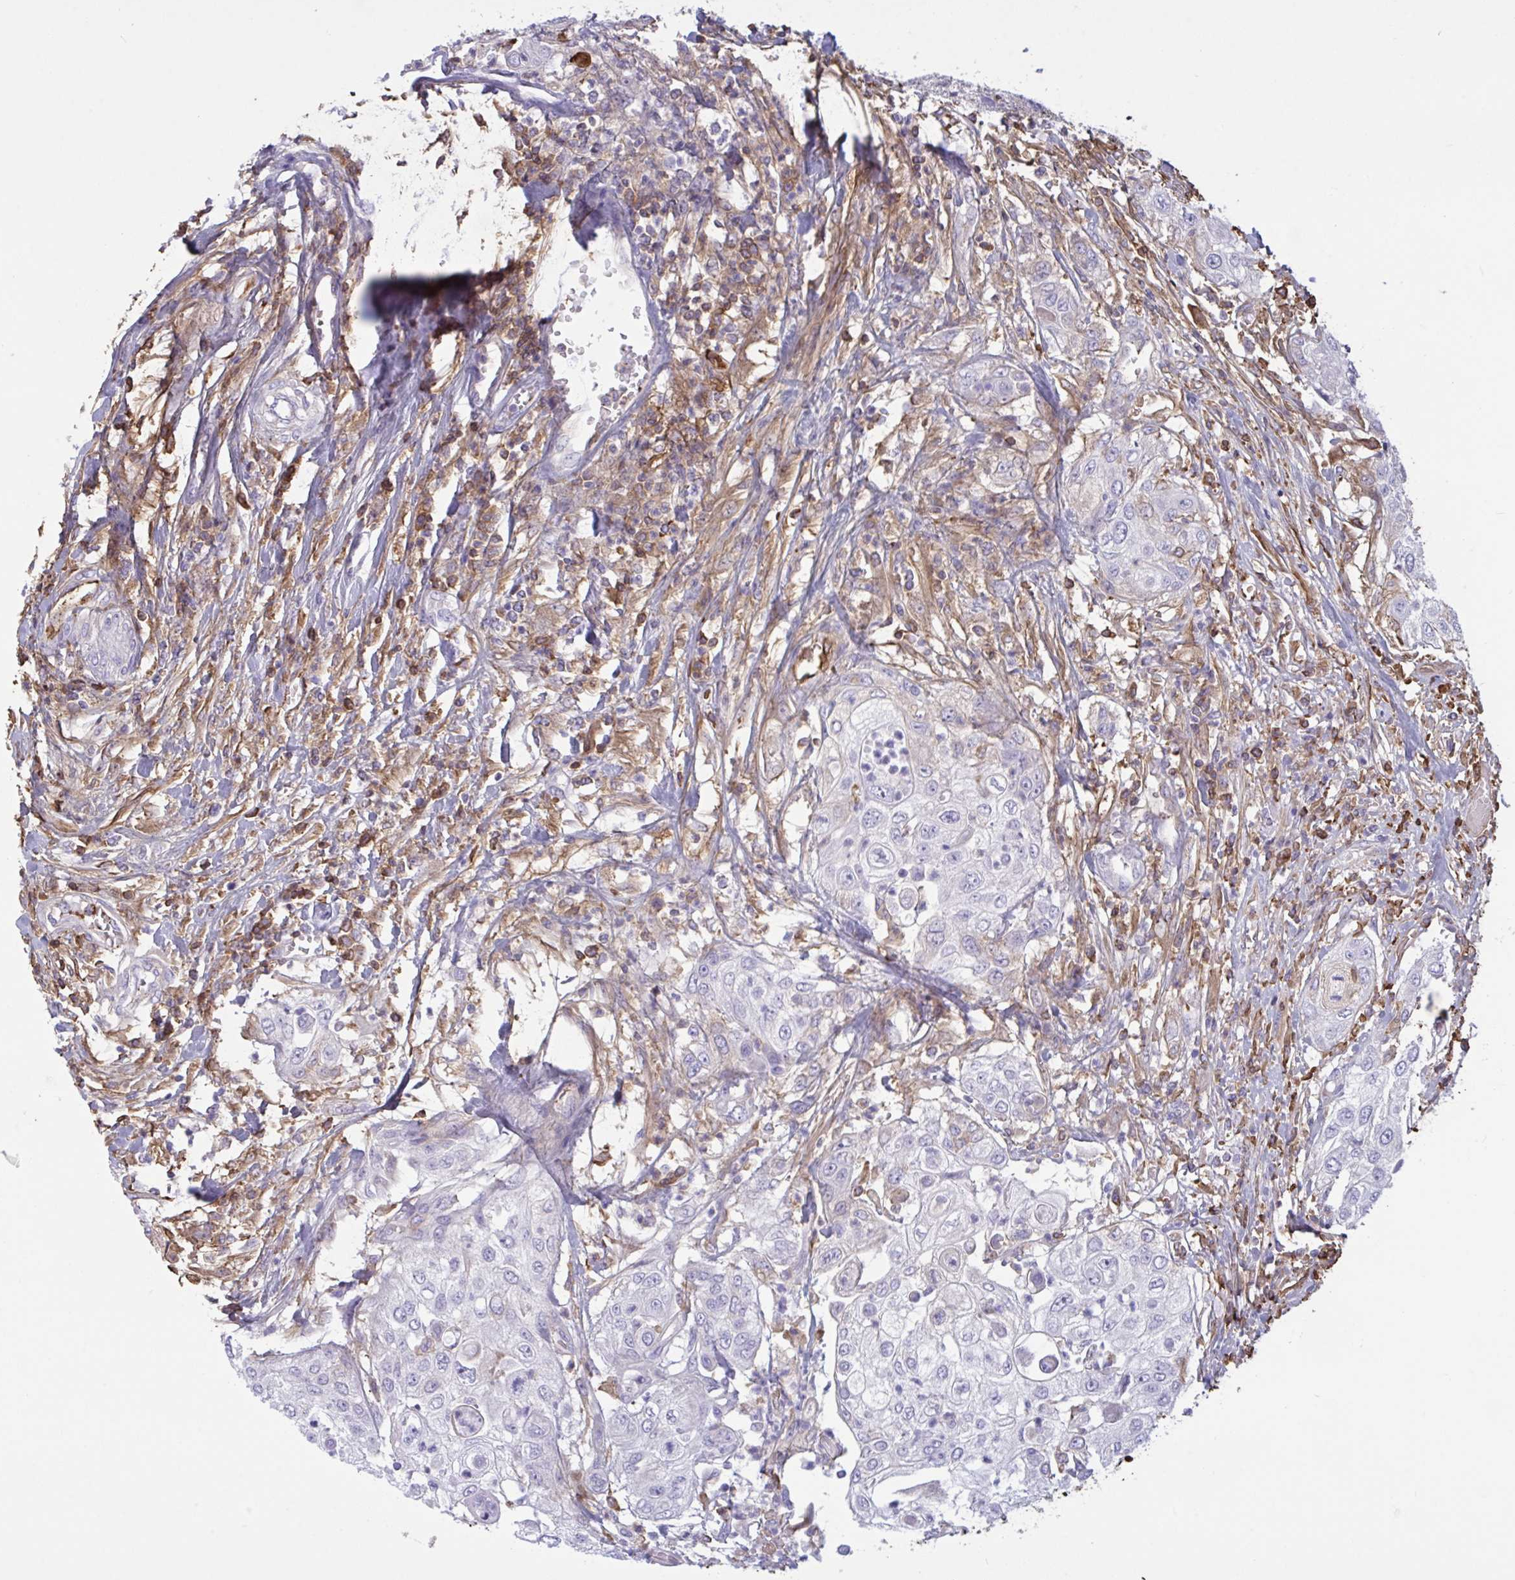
{"staining": {"intensity": "negative", "quantity": "none", "location": "none"}, "tissue": "urothelial cancer", "cell_type": "Tumor cells", "image_type": "cancer", "snomed": [{"axis": "morphology", "description": "Urothelial carcinoma, High grade"}, {"axis": "topography", "description": "Urinary bladder"}], "caption": "Urothelial cancer stained for a protein using IHC displays no expression tumor cells.", "gene": "IL1R1", "patient": {"sex": "female", "age": 79}}